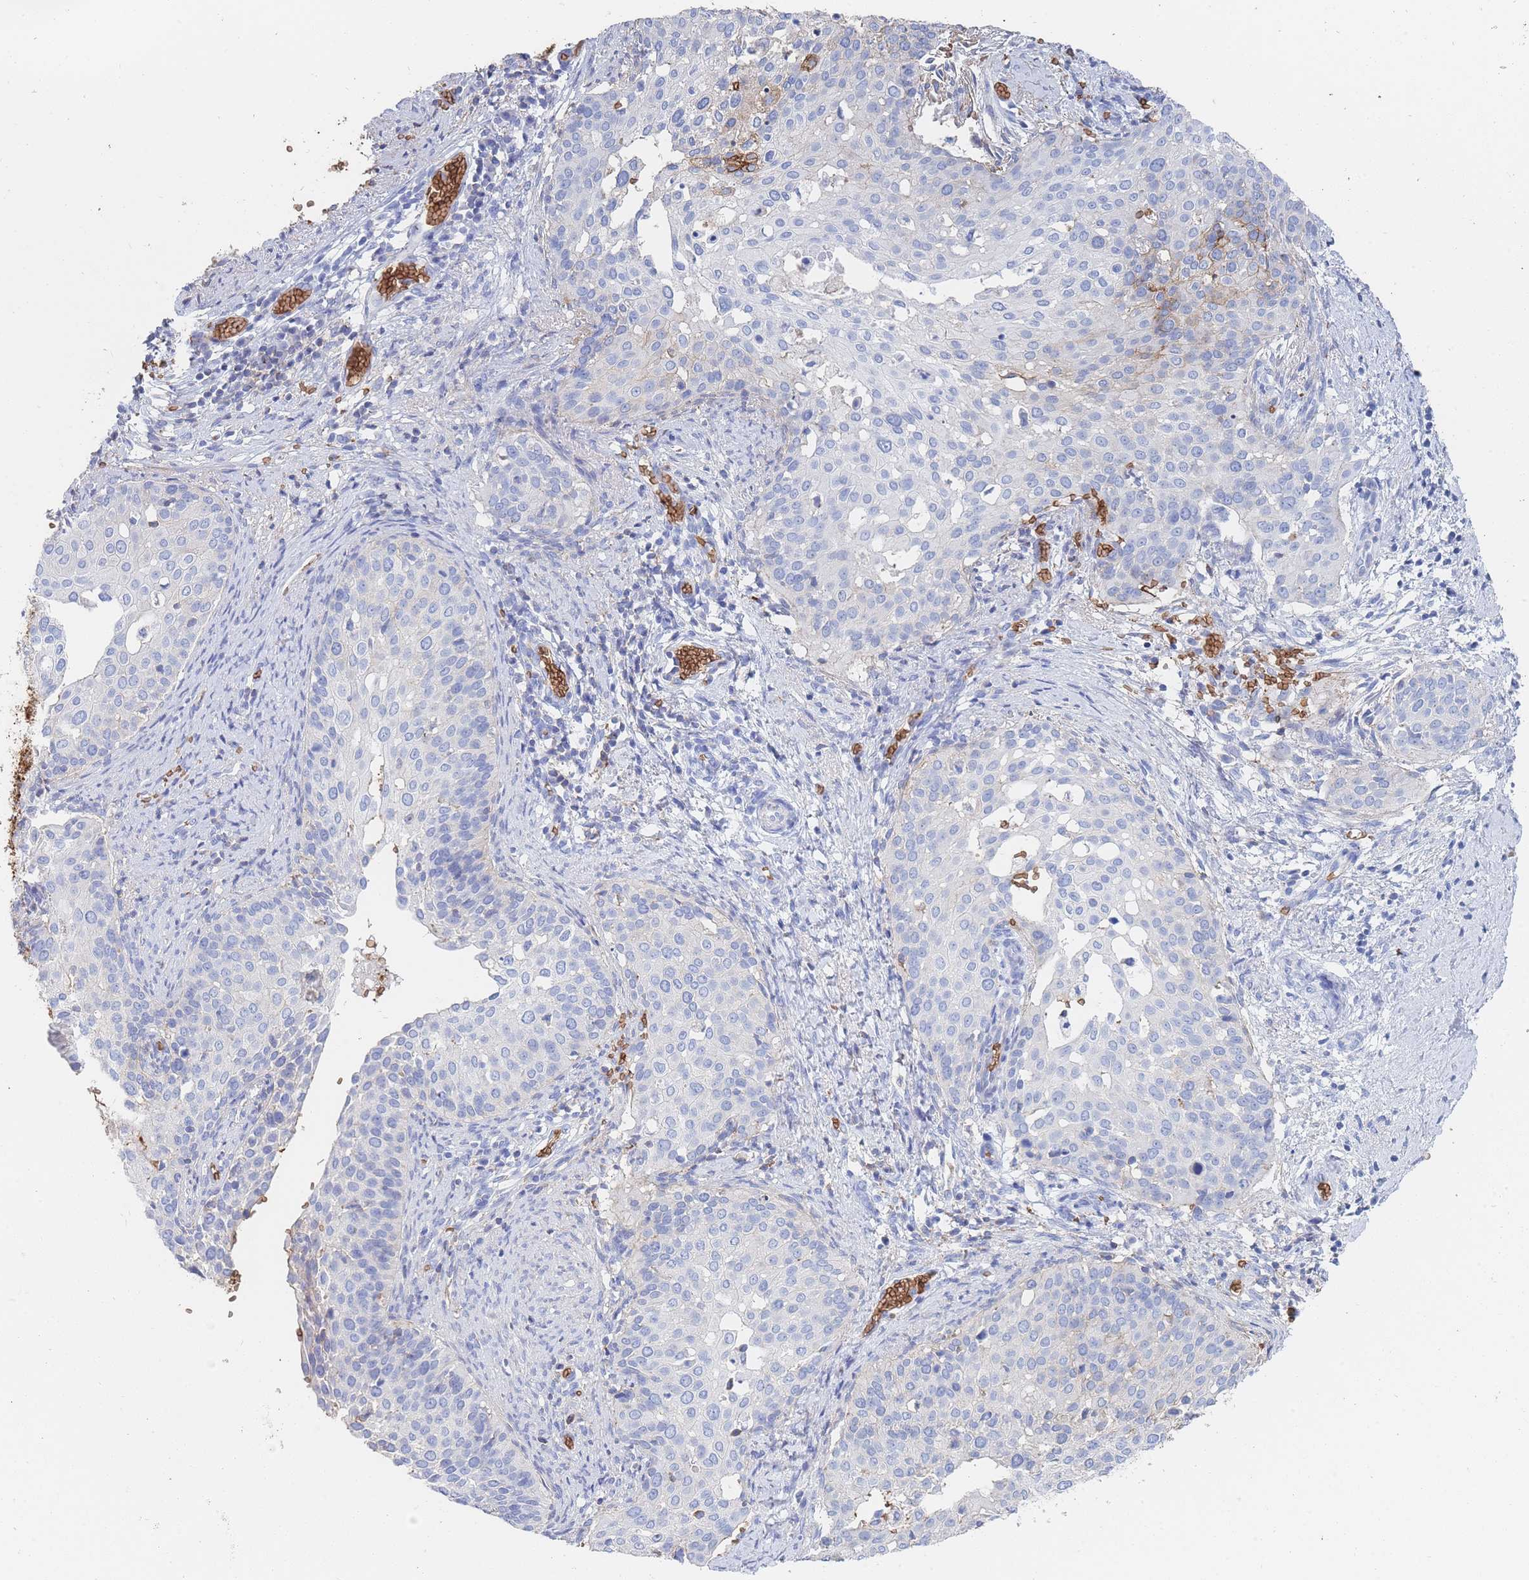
{"staining": {"intensity": "negative", "quantity": "none", "location": "none"}, "tissue": "cervical cancer", "cell_type": "Tumor cells", "image_type": "cancer", "snomed": [{"axis": "morphology", "description": "Squamous cell carcinoma, NOS"}, {"axis": "topography", "description": "Cervix"}], "caption": "Immunohistochemical staining of cervical cancer (squamous cell carcinoma) reveals no significant expression in tumor cells.", "gene": "SLC2A1", "patient": {"sex": "female", "age": 44}}